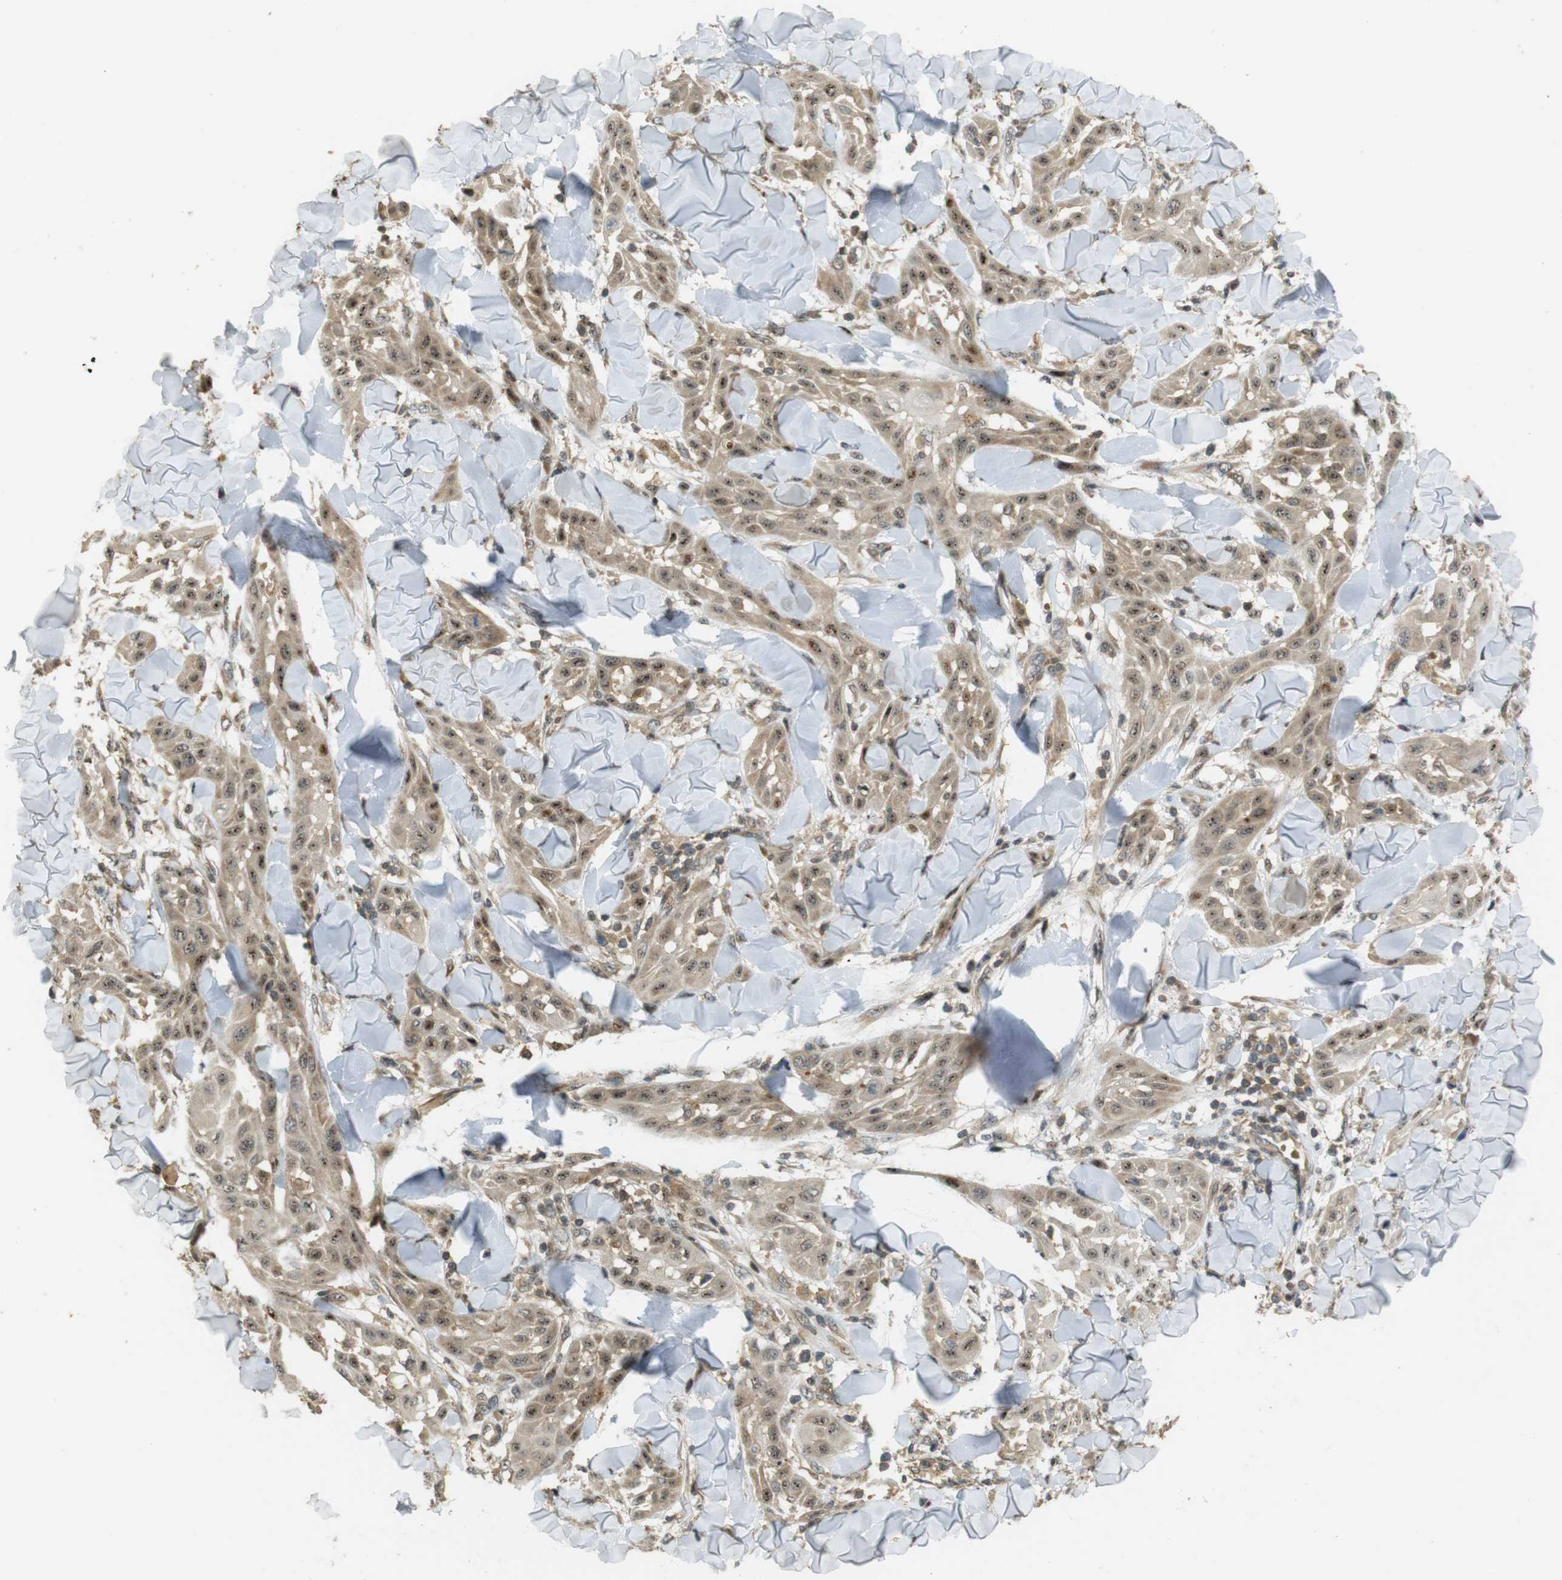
{"staining": {"intensity": "moderate", "quantity": ">75%", "location": "cytoplasmic/membranous,nuclear"}, "tissue": "skin cancer", "cell_type": "Tumor cells", "image_type": "cancer", "snomed": [{"axis": "morphology", "description": "Squamous cell carcinoma, NOS"}, {"axis": "topography", "description": "Skin"}], "caption": "Protein staining by IHC reveals moderate cytoplasmic/membranous and nuclear staining in about >75% of tumor cells in skin squamous cell carcinoma.", "gene": "TMX3", "patient": {"sex": "male", "age": 24}}